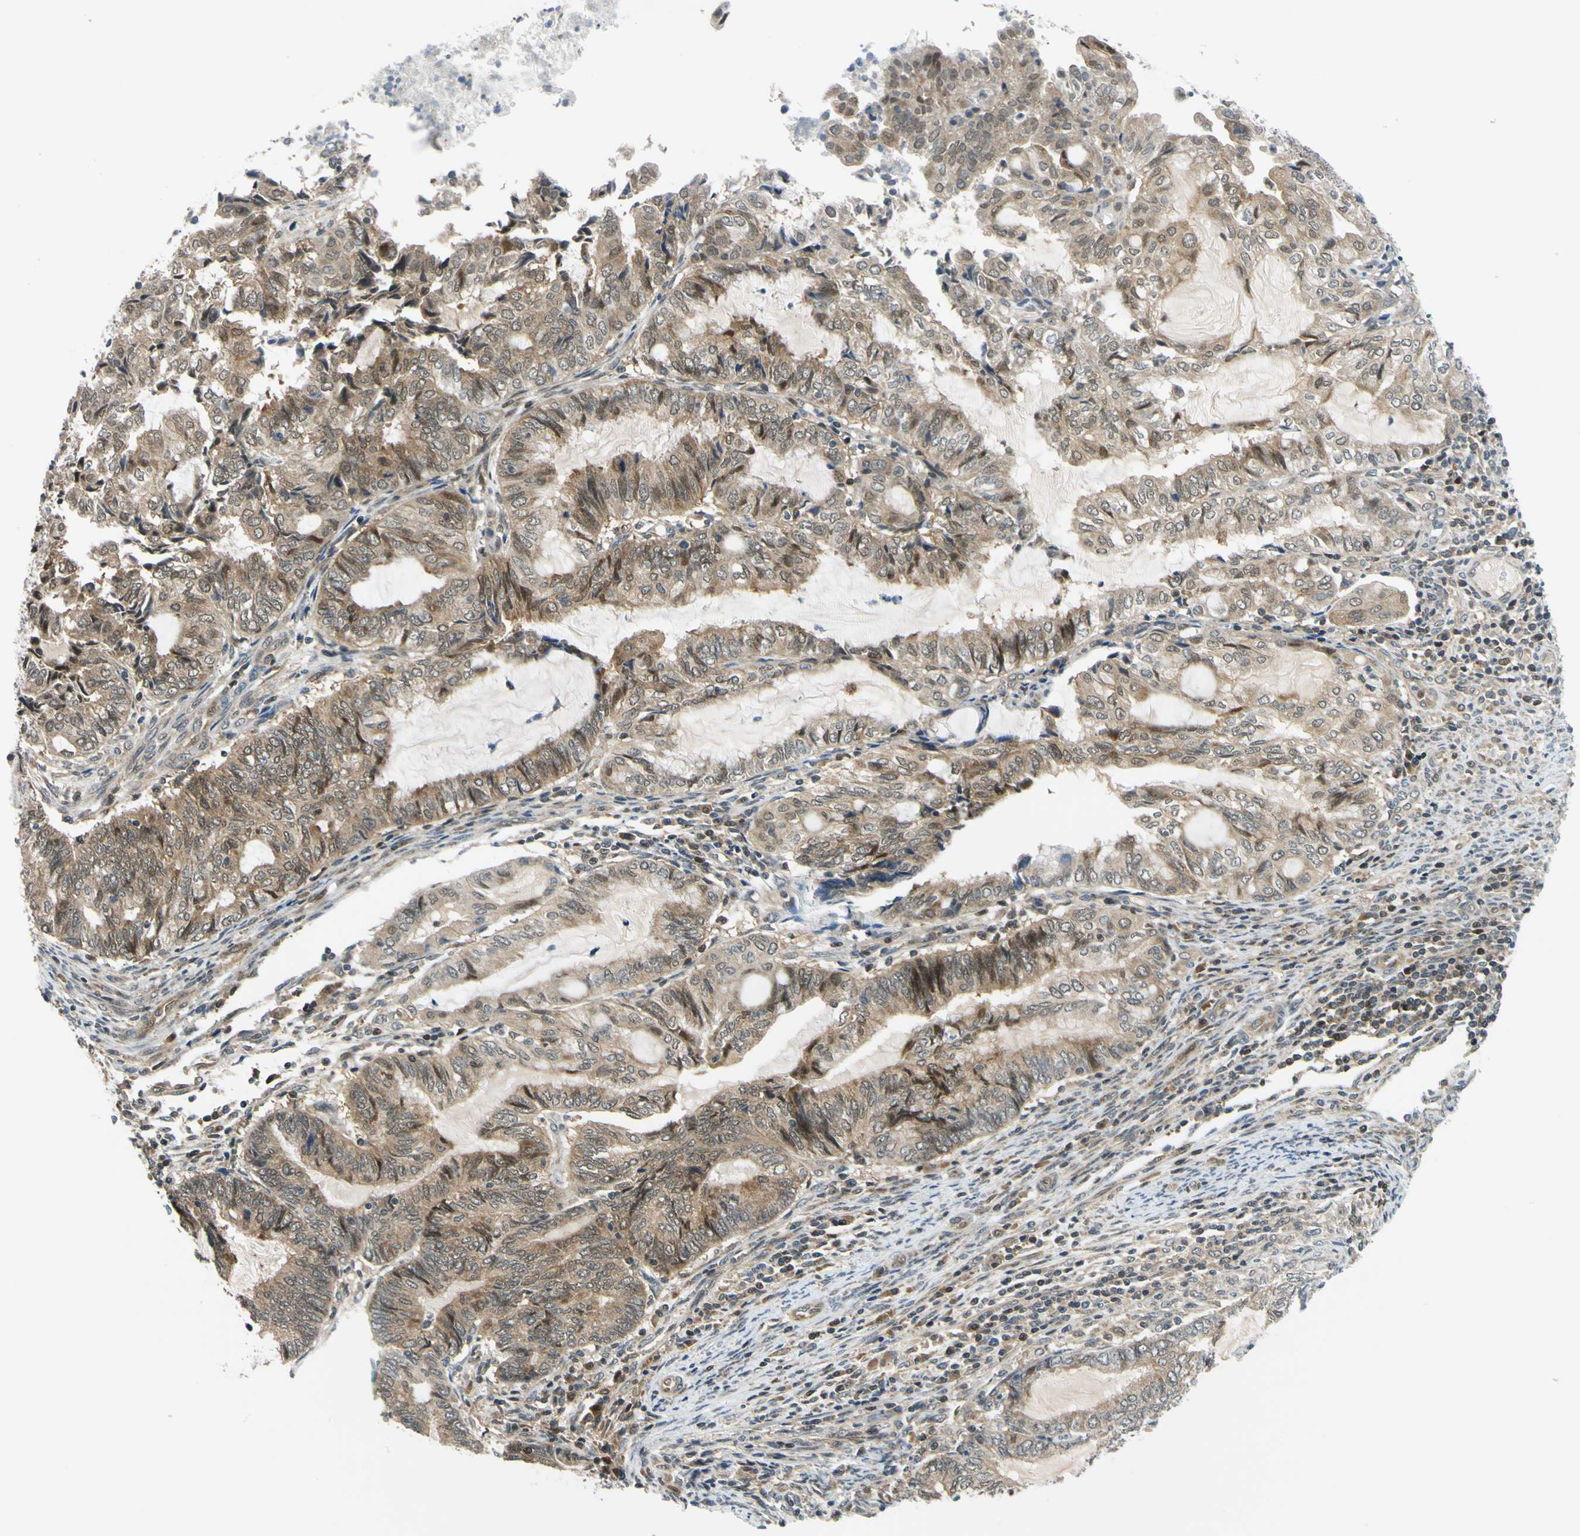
{"staining": {"intensity": "moderate", "quantity": "25%-75%", "location": "cytoplasmic/membranous"}, "tissue": "endometrial cancer", "cell_type": "Tumor cells", "image_type": "cancer", "snomed": [{"axis": "morphology", "description": "Adenocarcinoma, NOS"}, {"axis": "topography", "description": "Uterus"}, {"axis": "topography", "description": "Endometrium"}], "caption": "This is a histology image of IHC staining of endometrial adenocarcinoma, which shows moderate expression in the cytoplasmic/membranous of tumor cells.", "gene": "MAPK9", "patient": {"sex": "female", "age": 70}}